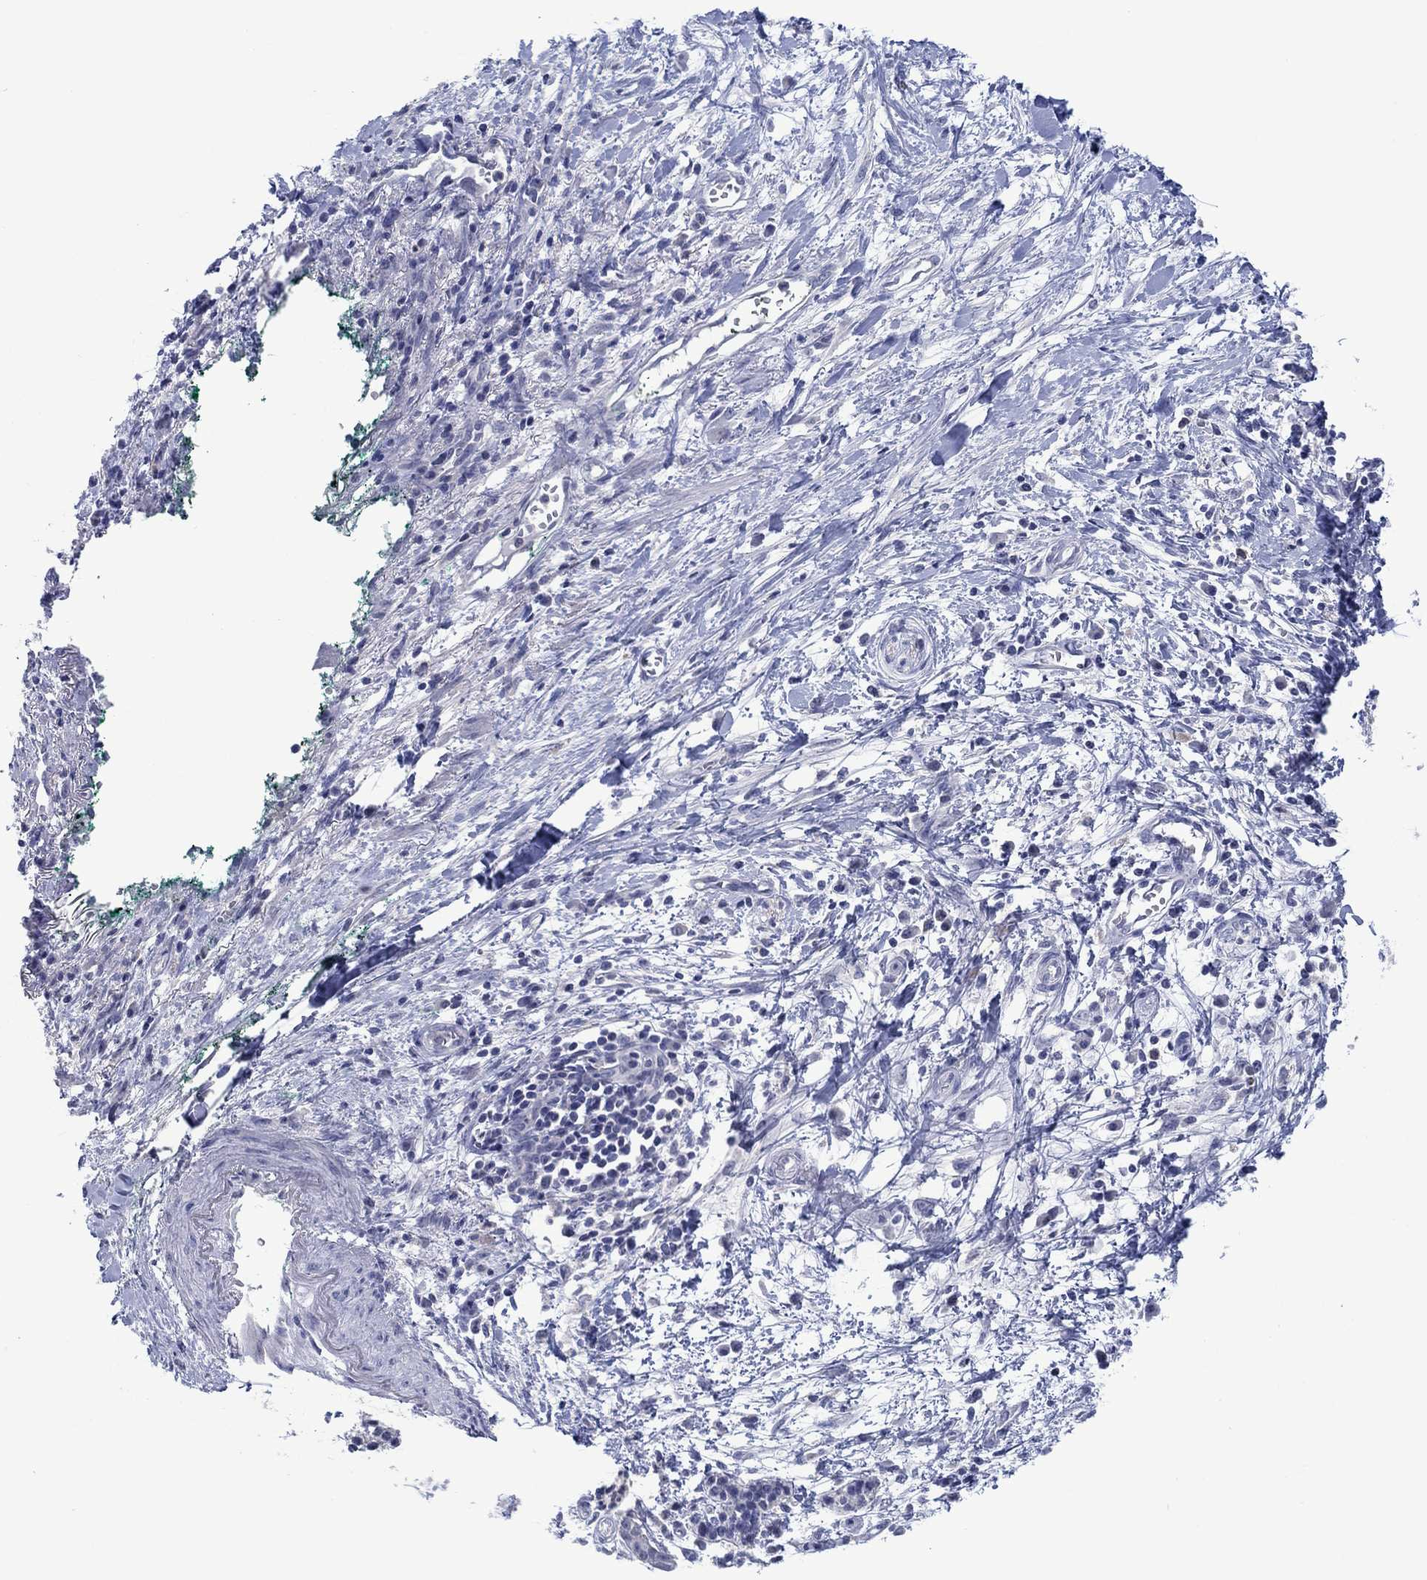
{"staining": {"intensity": "negative", "quantity": "none", "location": "none"}, "tissue": "pancreatic cancer", "cell_type": "Tumor cells", "image_type": "cancer", "snomed": [{"axis": "morphology", "description": "Normal tissue, NOS"}, {"axis": "morphology", "description": "Adenocarcinoma, NOS"}, {"axis": "topography", "description": "Lymph node"}, {"axis": "topography", "description": "Pancreas"}], "caption": "Immunohistochemistry photomicrograph of neoplastic tissue: adenocarcinoma (pancreatic) stained with DAB (3,3'-diaminobenzidine) demonstrates no significant protein expression in tumor cells.", "gene": "FER1L6", "patient": {"sex": "female", "age": 58}}